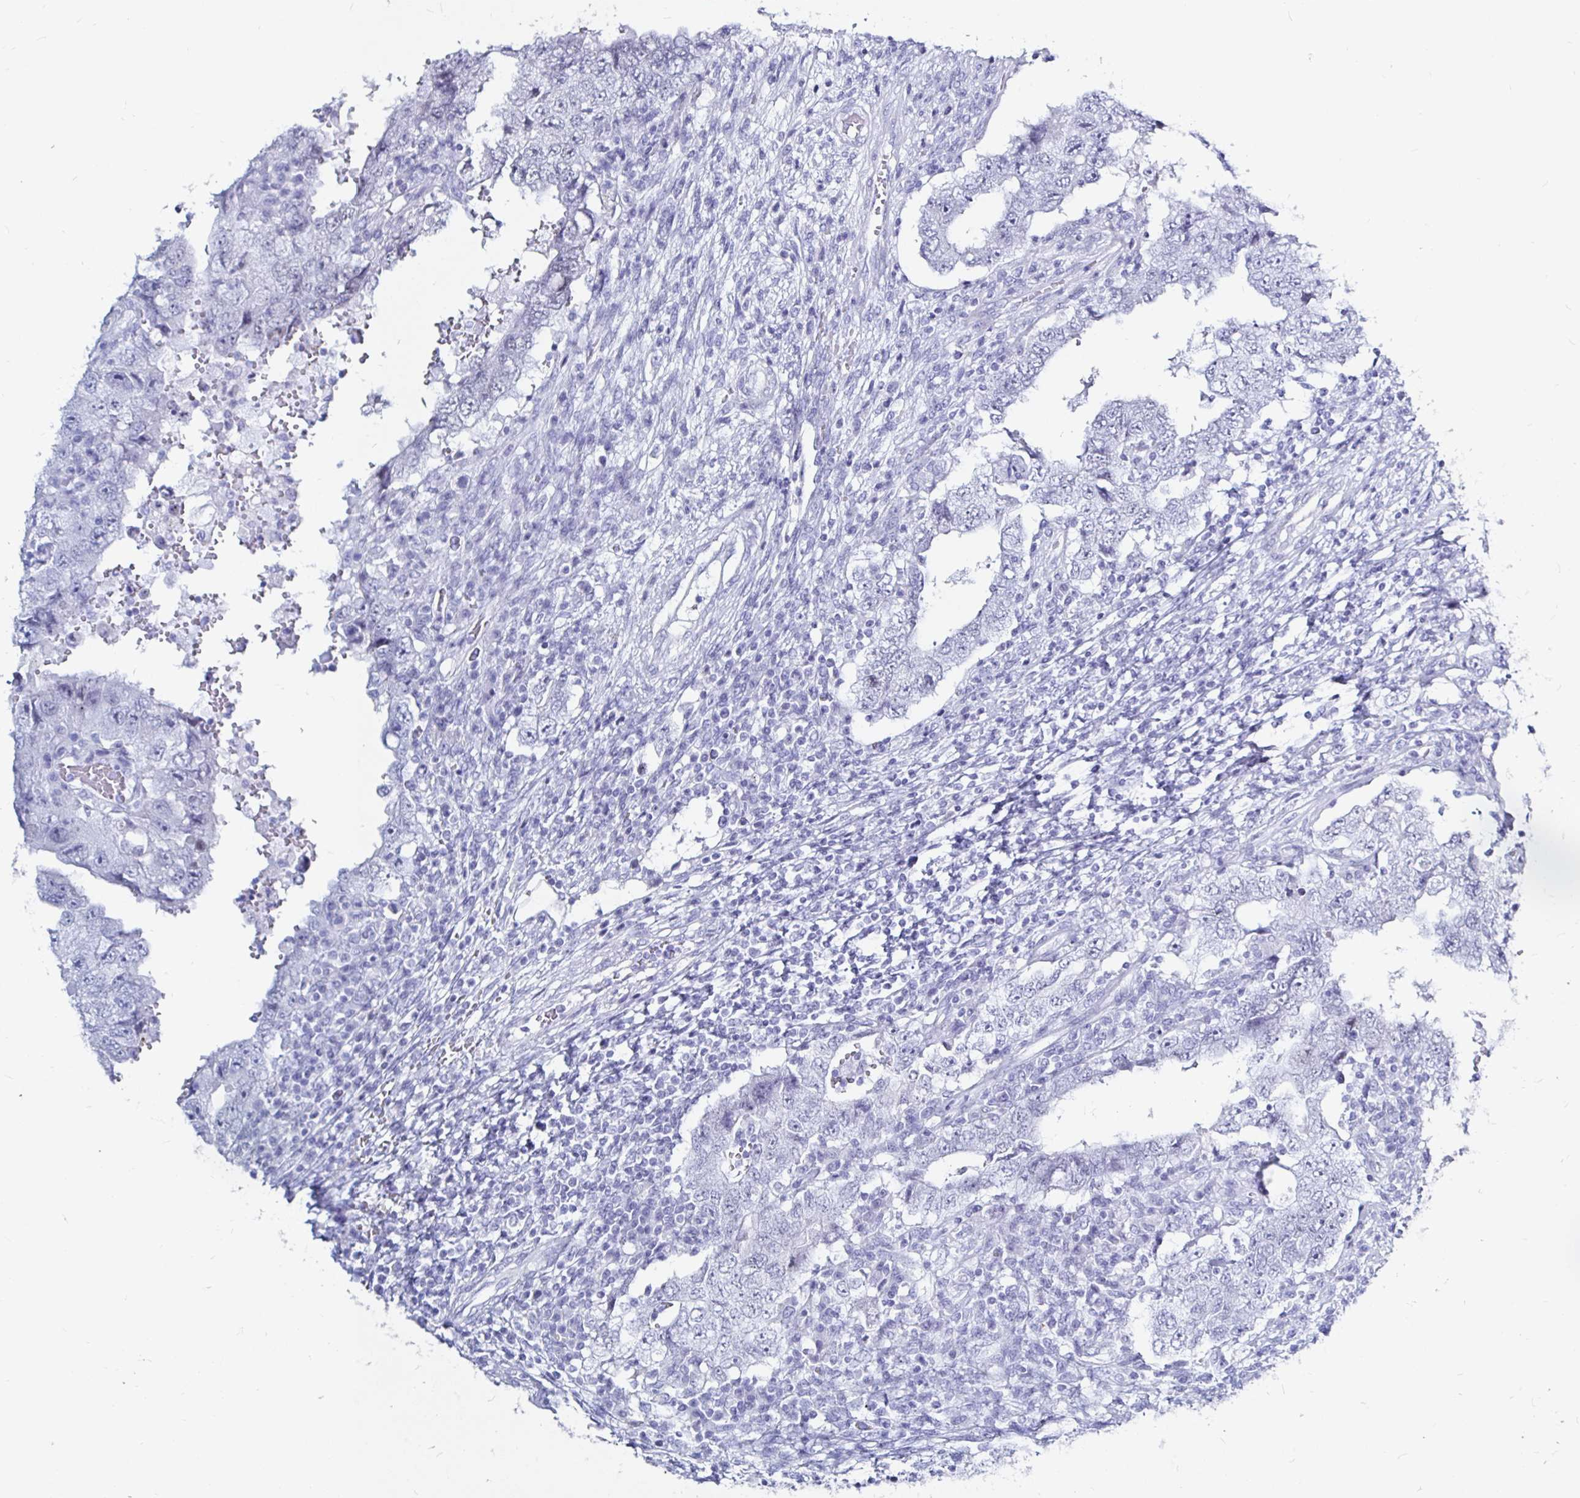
{"staining": {"intensity": "negative", "quantity": "none", "location": "none"}, "tissue": "testis cancer", "cell_type": "Tumor cells", "image_type": "cancer", "snomed": [{"axis": "morphology", "description": "Carcinoma, Embryonal, NOS"}, {"axis": "topography", "description": "Testis"}], "caption": "Immunohistochemical staining of testis embryonal carcinoma shows no significant staining in tumor cells.", "gene": "LUZP4", "patient": {"sex": "male", "age": 26}}